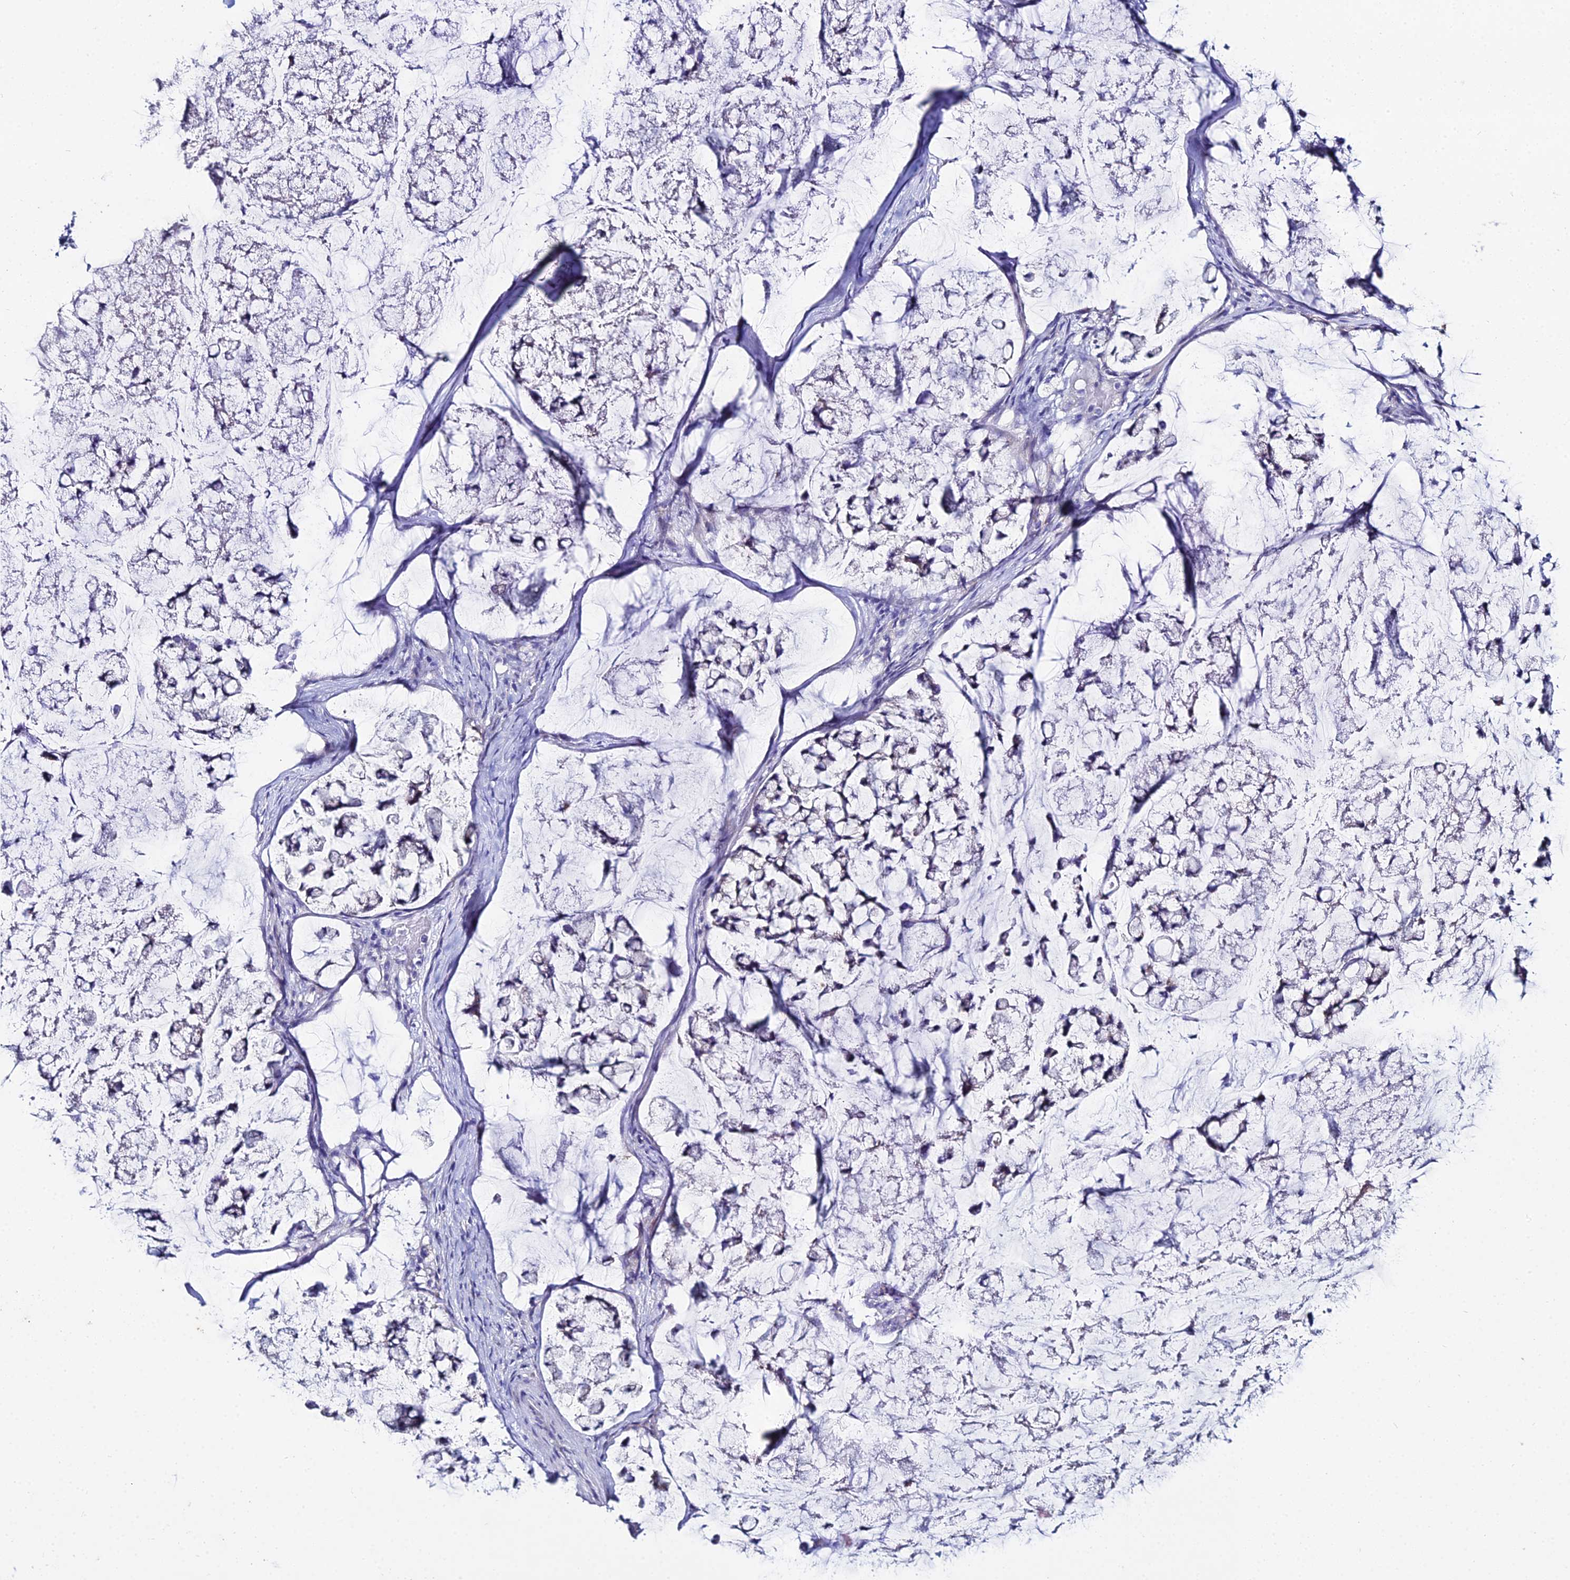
{"staining": {"intensity": "weak", "quantity": "<25%", "location": "cytoplasmic/membranous"}, "tissue": "stomach cancer", "cell_type": "Tumor cells", "image_type": "cancer", "snomed": [{"axis": "morphology", "description": "Adenocarcinoma, NOS"}, {"axis": "topography", "description": "Stomach, lower"}], "caption": "IHC image of human adenocarcinoma (stomach) stained for a protein (brown), which displays no positivity in tumor cells.", "gene": "DHX34", "patient": {"sex": "male", "age": 67}}